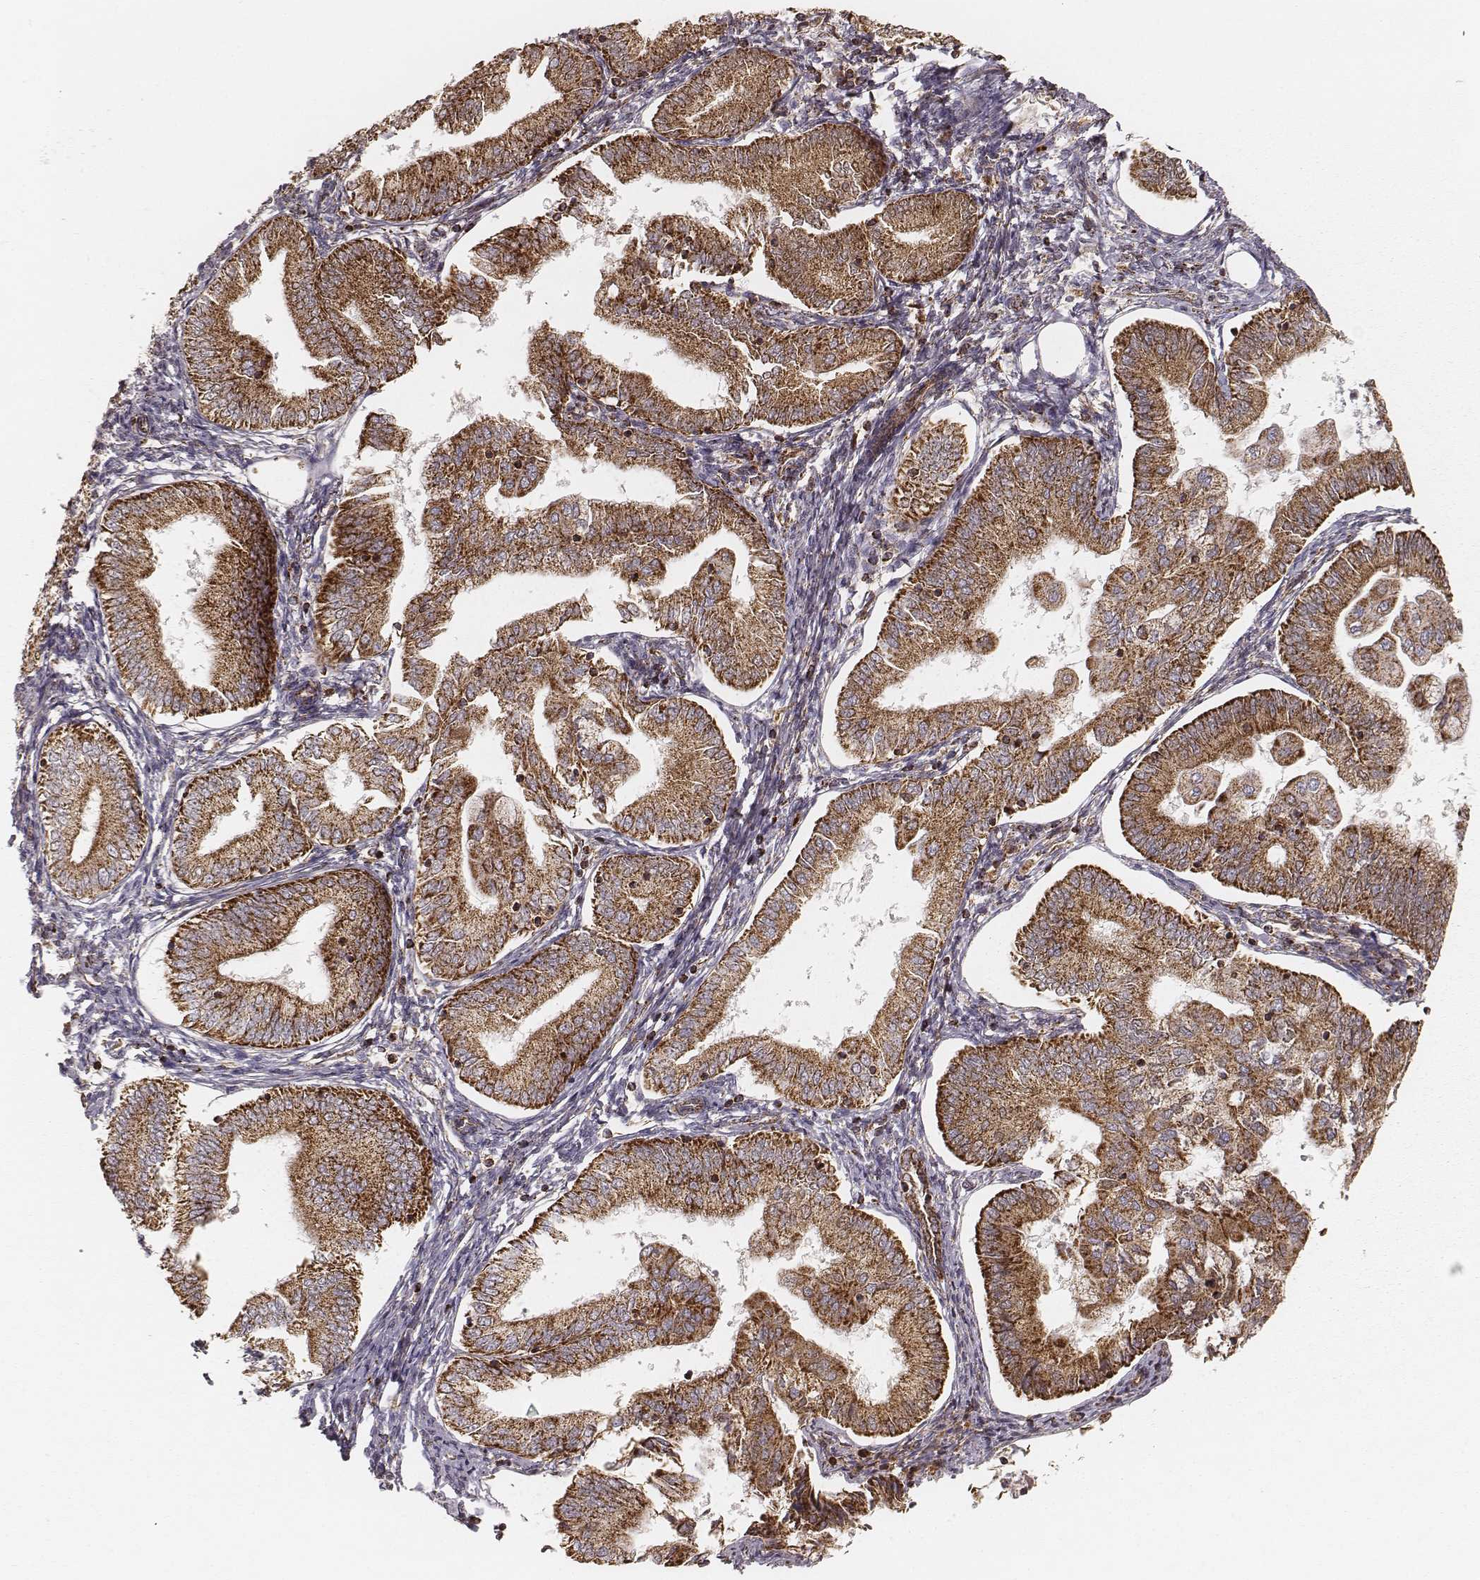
{"staining": {"intensity": "strong", "quantity": ">75%", "location": "cytoplasmic/membranous"}, "tissue": "endometrial cancer", "cell_type": "Tumor cells", "image_type": "cancer", "snomed": [{"axis": "morphology", "description": "Adenocarcinoma, NOS"}, {"axis": "topography", "description": "Endometrium"}], "caption": "Tumor cells show high levels of strong cytoplasmic/membranous staining in approximately >75% of cells in endometrial cancer. (DAB IHC with brightfield microscopy, high magnification).", "gene": "CS", "patient": {"sex": "female", "age": 55}}